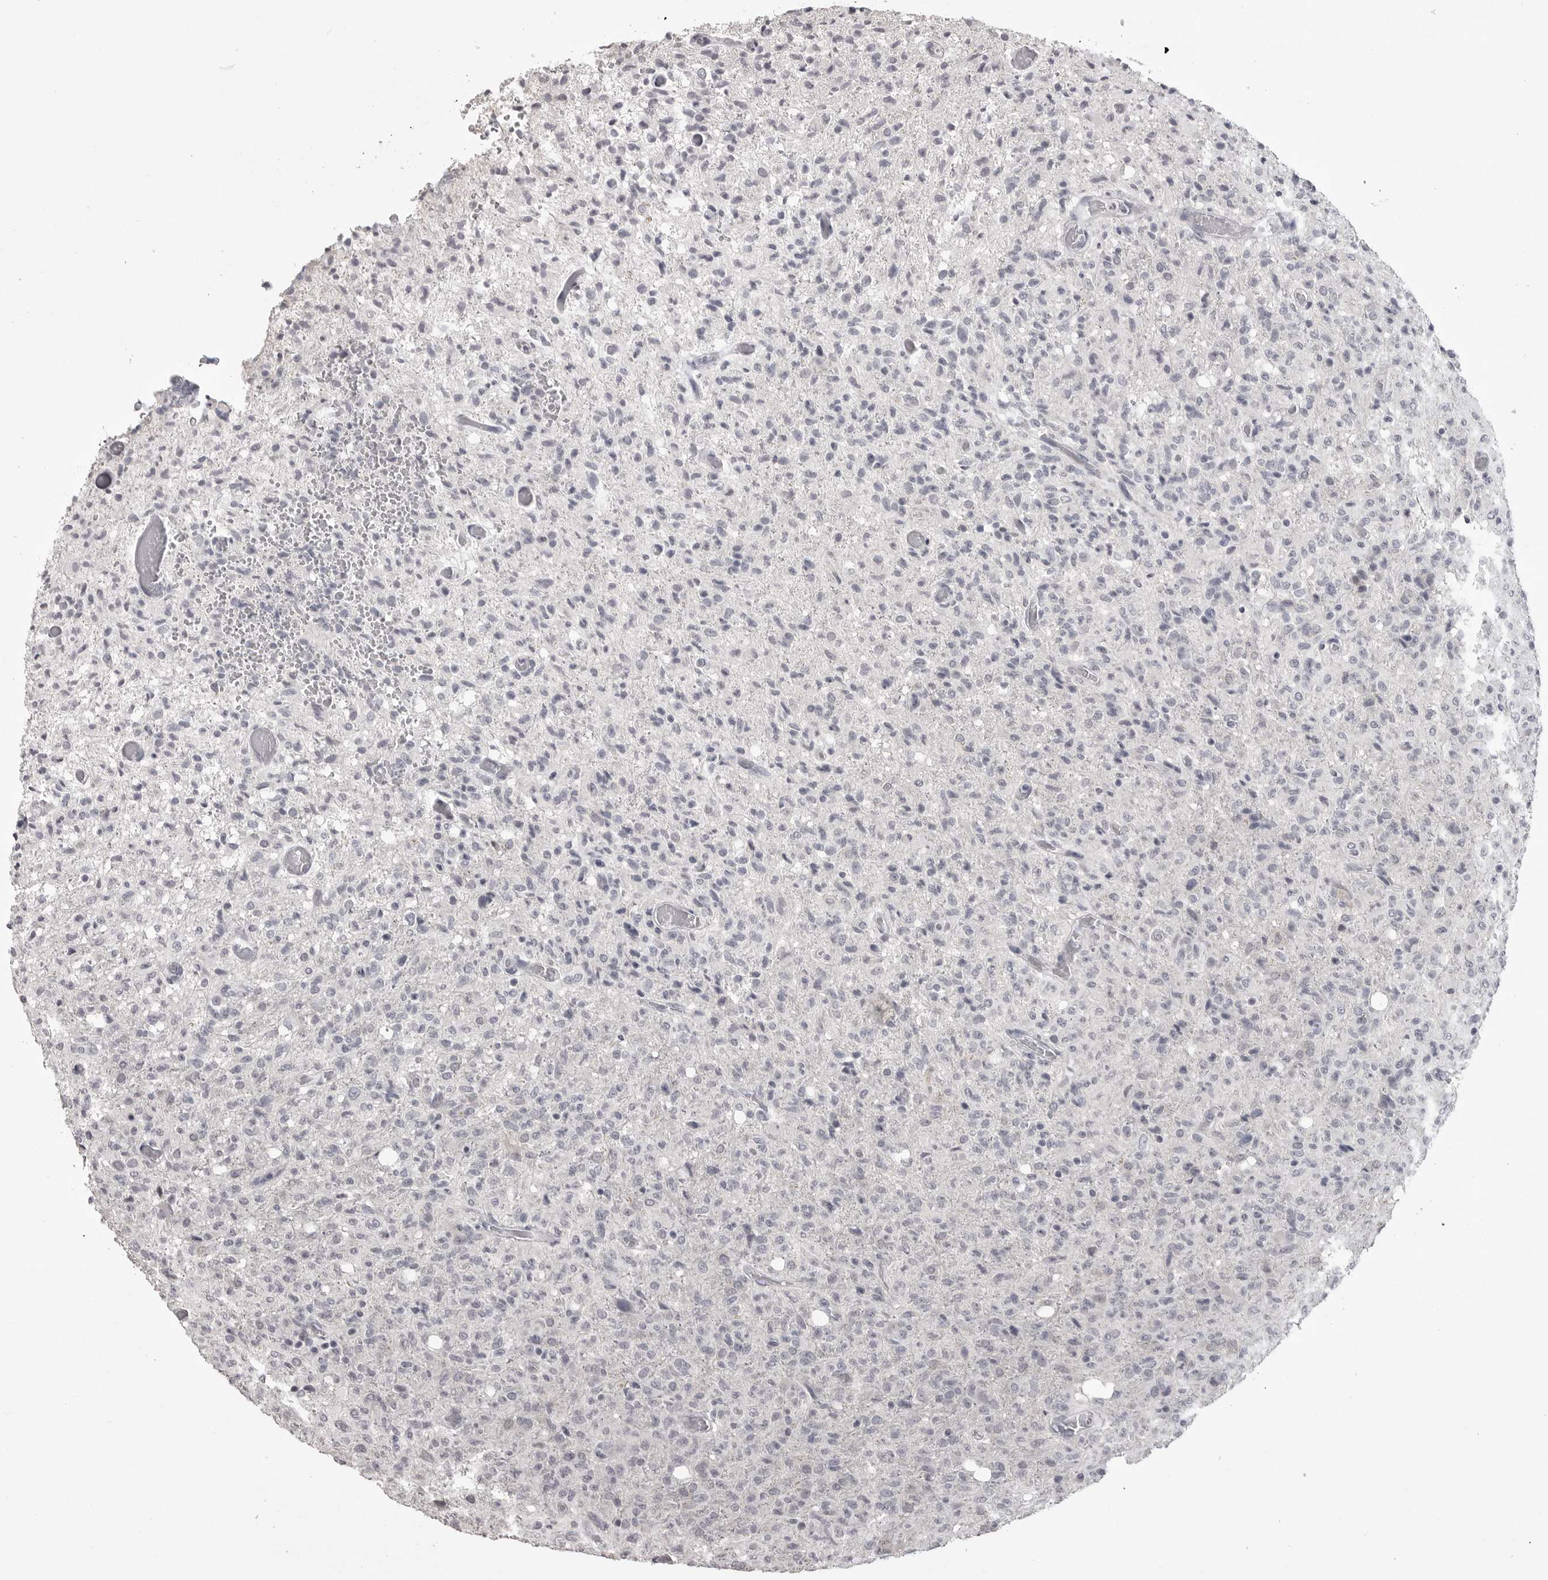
{"staining": {"intensity": "negative", "quantity": "none", "location": "none"}, "tissue": "glioma", "cell_type": "Tumor cells", "image_type": "cancer", "snomed": [{"axis": "morphology", "description": "Glioma, malignant, High grade"}, {"axis": "topography", "description": "Brain"}], "caption": "Tumor cells are negative for brown protein staining in malignant glioma (high-grade). The staining was performed using DAB (3,3'-diaminobenzidine) to visualize the protein expression in brown, while the nuclei were stained in blue with hematoxylin (Magnification: 20x).", "gene": "GPN2", "patient": {"sex": "female", "age": 57}}